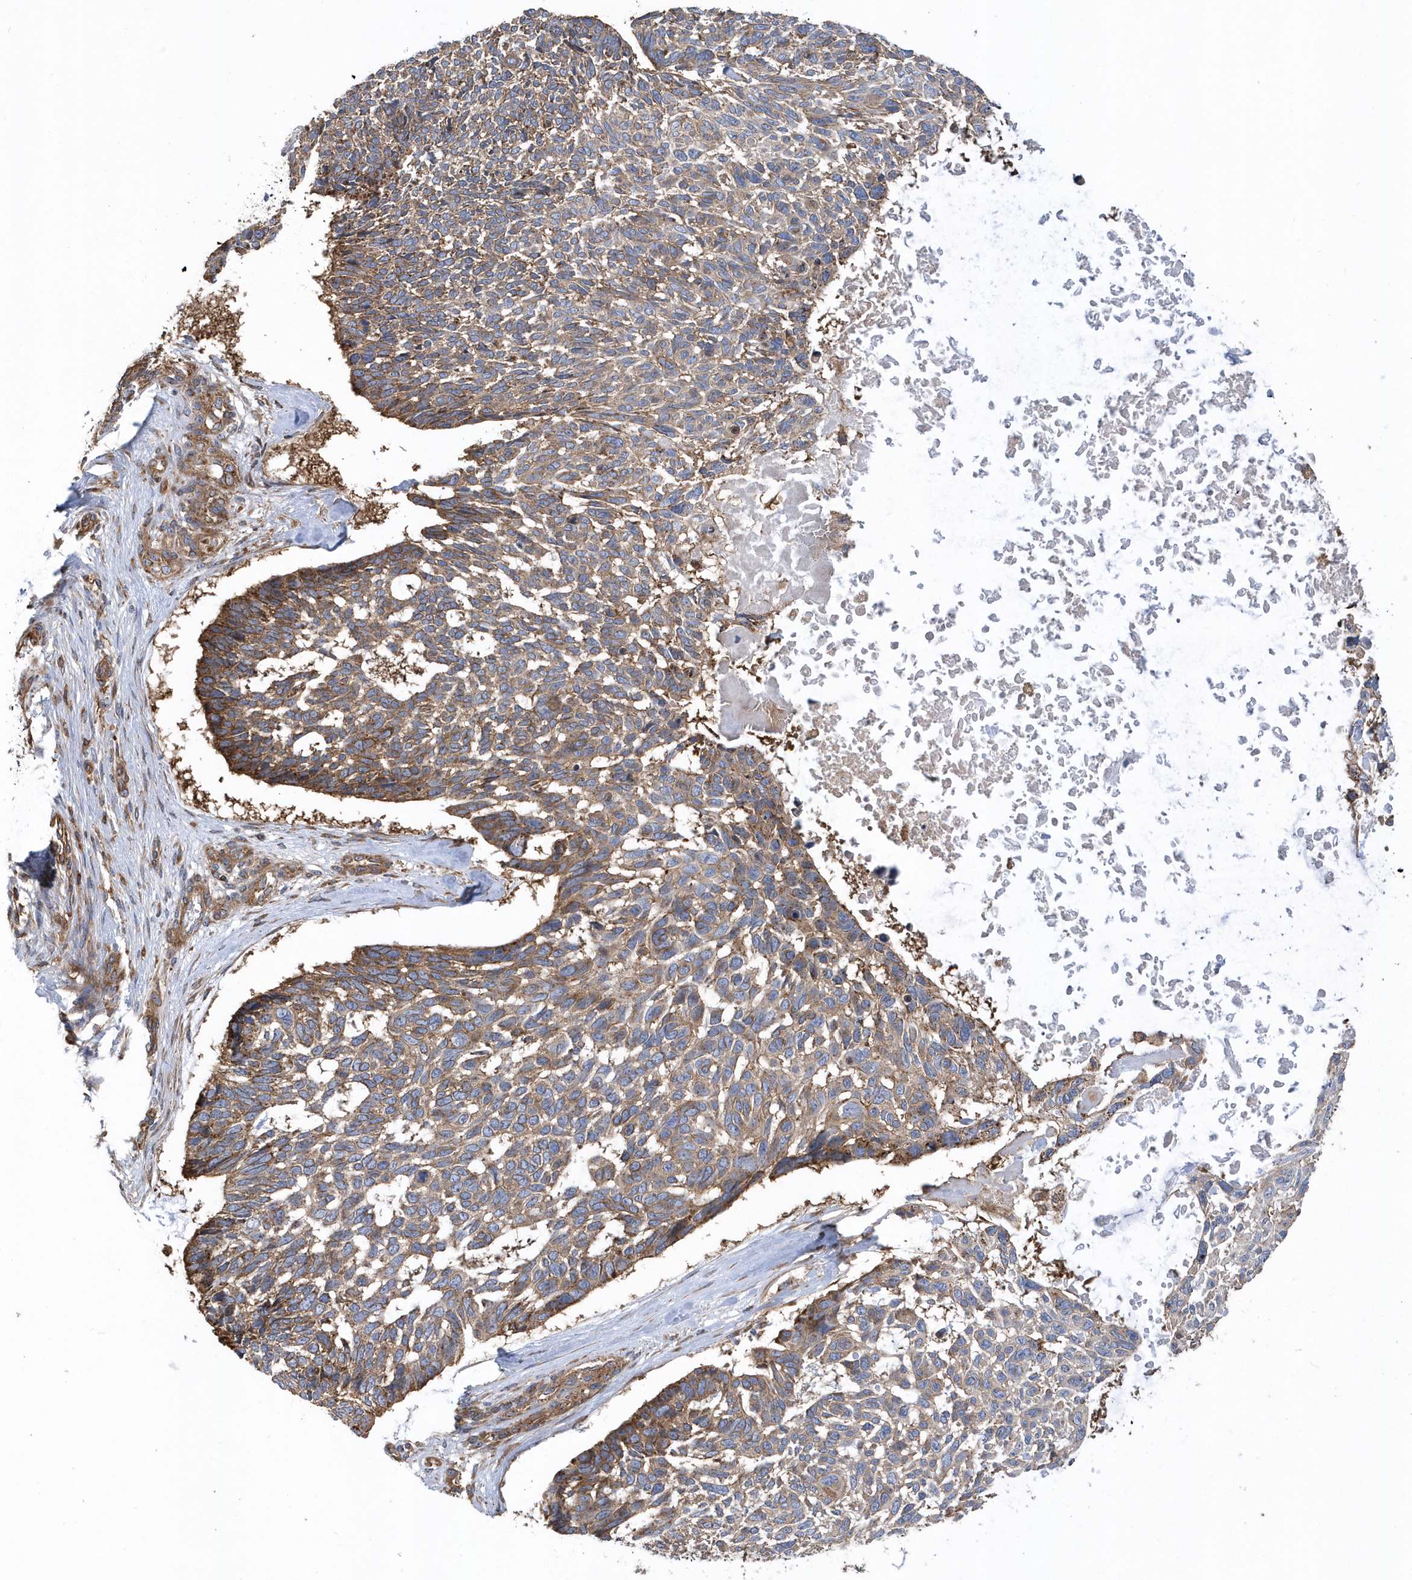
{"staining": {"intensity": "moderate", "quantity": ">75%", "location": "cytoplasmic/membranous"}, "tissue": "skin cancer", "cell_type": "Tumor cells", "image_type": "cancer", "snomed": [{"axis": "morphology", "description": "Basal cell carcinoma"}, {"axis": "topography", "description": "Skin"}], "caption": "DAB immunohistochemical staining of skin basal cell carcinoma demonstrates moderate cytoplasmic/membranous protein staining in about >75% of tumor cells.", "gene": "TRAIP", "patient": {"sex": "male", "age": 88}}